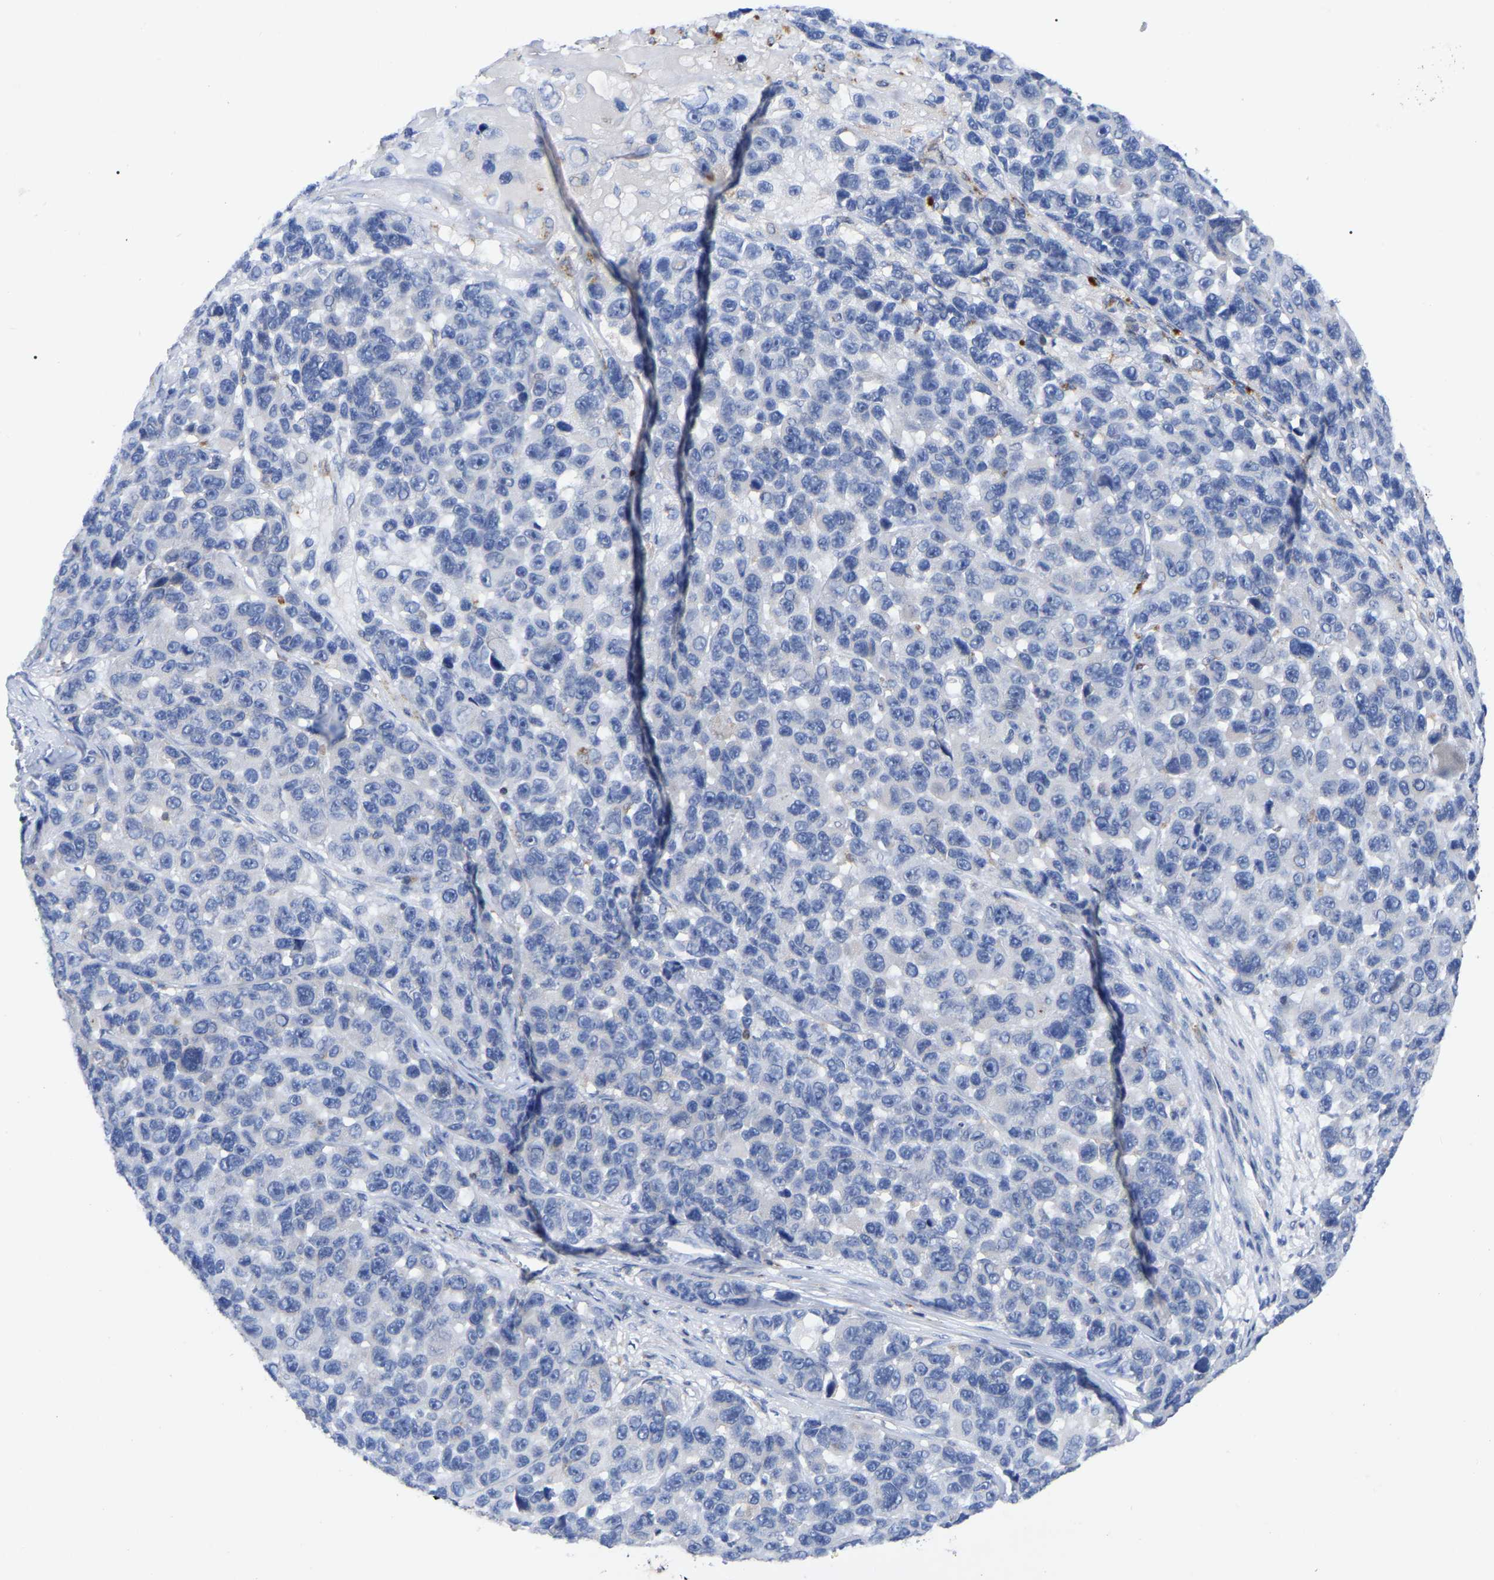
{"staining": {"intensity": "negative", "quantity": "none", "location": "none"}, "tissue": "melanoma", "cell_type": "Tumor cells", "image_type": "cancer", "snomed": [{"axis": "morphology", "description": "Malignant melanoma, NOS"}, {"axis": "topography", "description": "Skin"}], "caption": "Protein analysis of melanoma demonstrates no significant expression in tumor cells. (Stains: DAB (3,3'-diaminobenzidine) immunohistochemistry (IHC) with hematoxylin counter stain, Microscopy: brightfield microscopy at high magnification).", "gene": "PTPN7", "patient": {"sex": "male", "age": 53}}